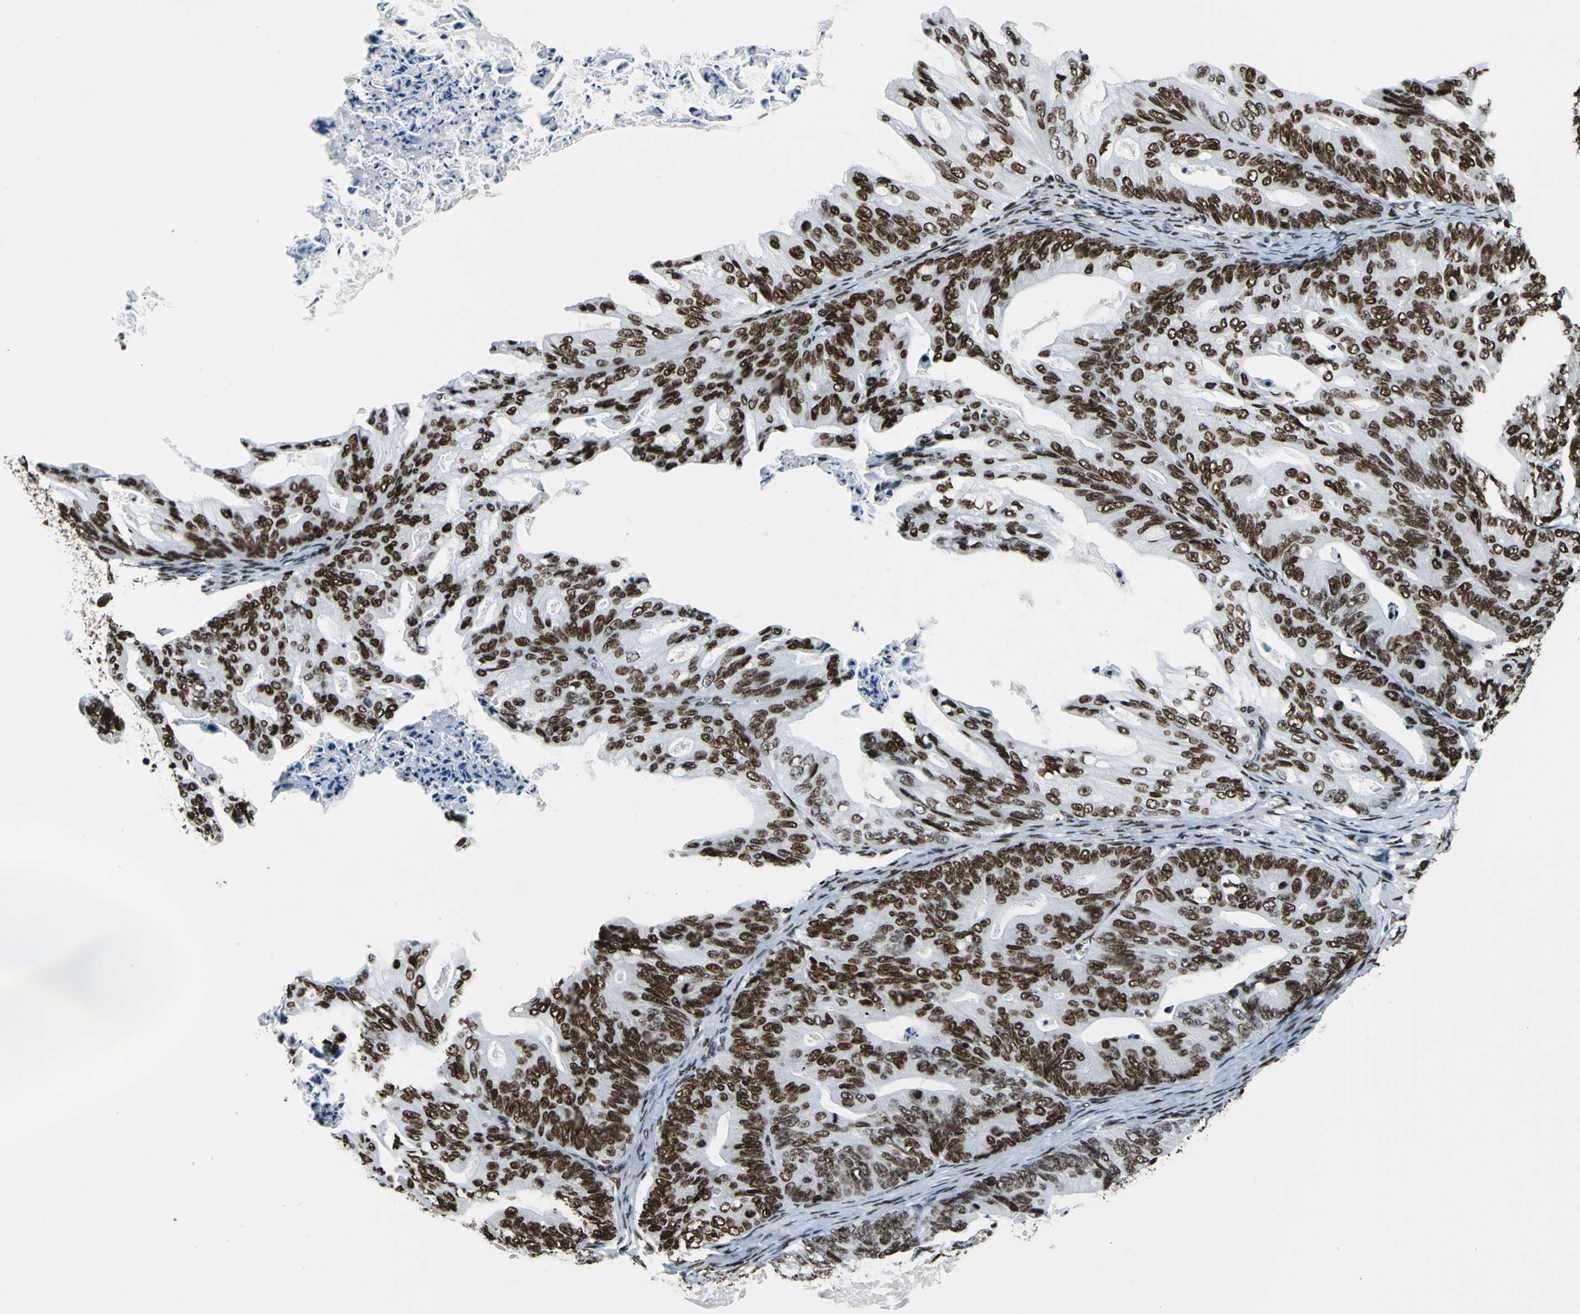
{"staining": {"intensity": "strong", "quantity": ">75%", "location": "nuclear"}, "tissue": "ovarian cancer", "cell_type": "Tumor cells", "image_type": "cancer", "snomed": [{"axis": "morphology", "description": "Cystadenocarcinoma, mucinous, NOS"}, {"axis": "topography", "description": "Ovary"}], "caption": "A high-resolution photomicrograph shows immunohistochemistry (IHC) staining of ovarian cancer, which shows strong nuclear expression in approximately >75% of tumor cells.", "gene": "APEX1", "patient": {"sex": "female", "age": 36}}